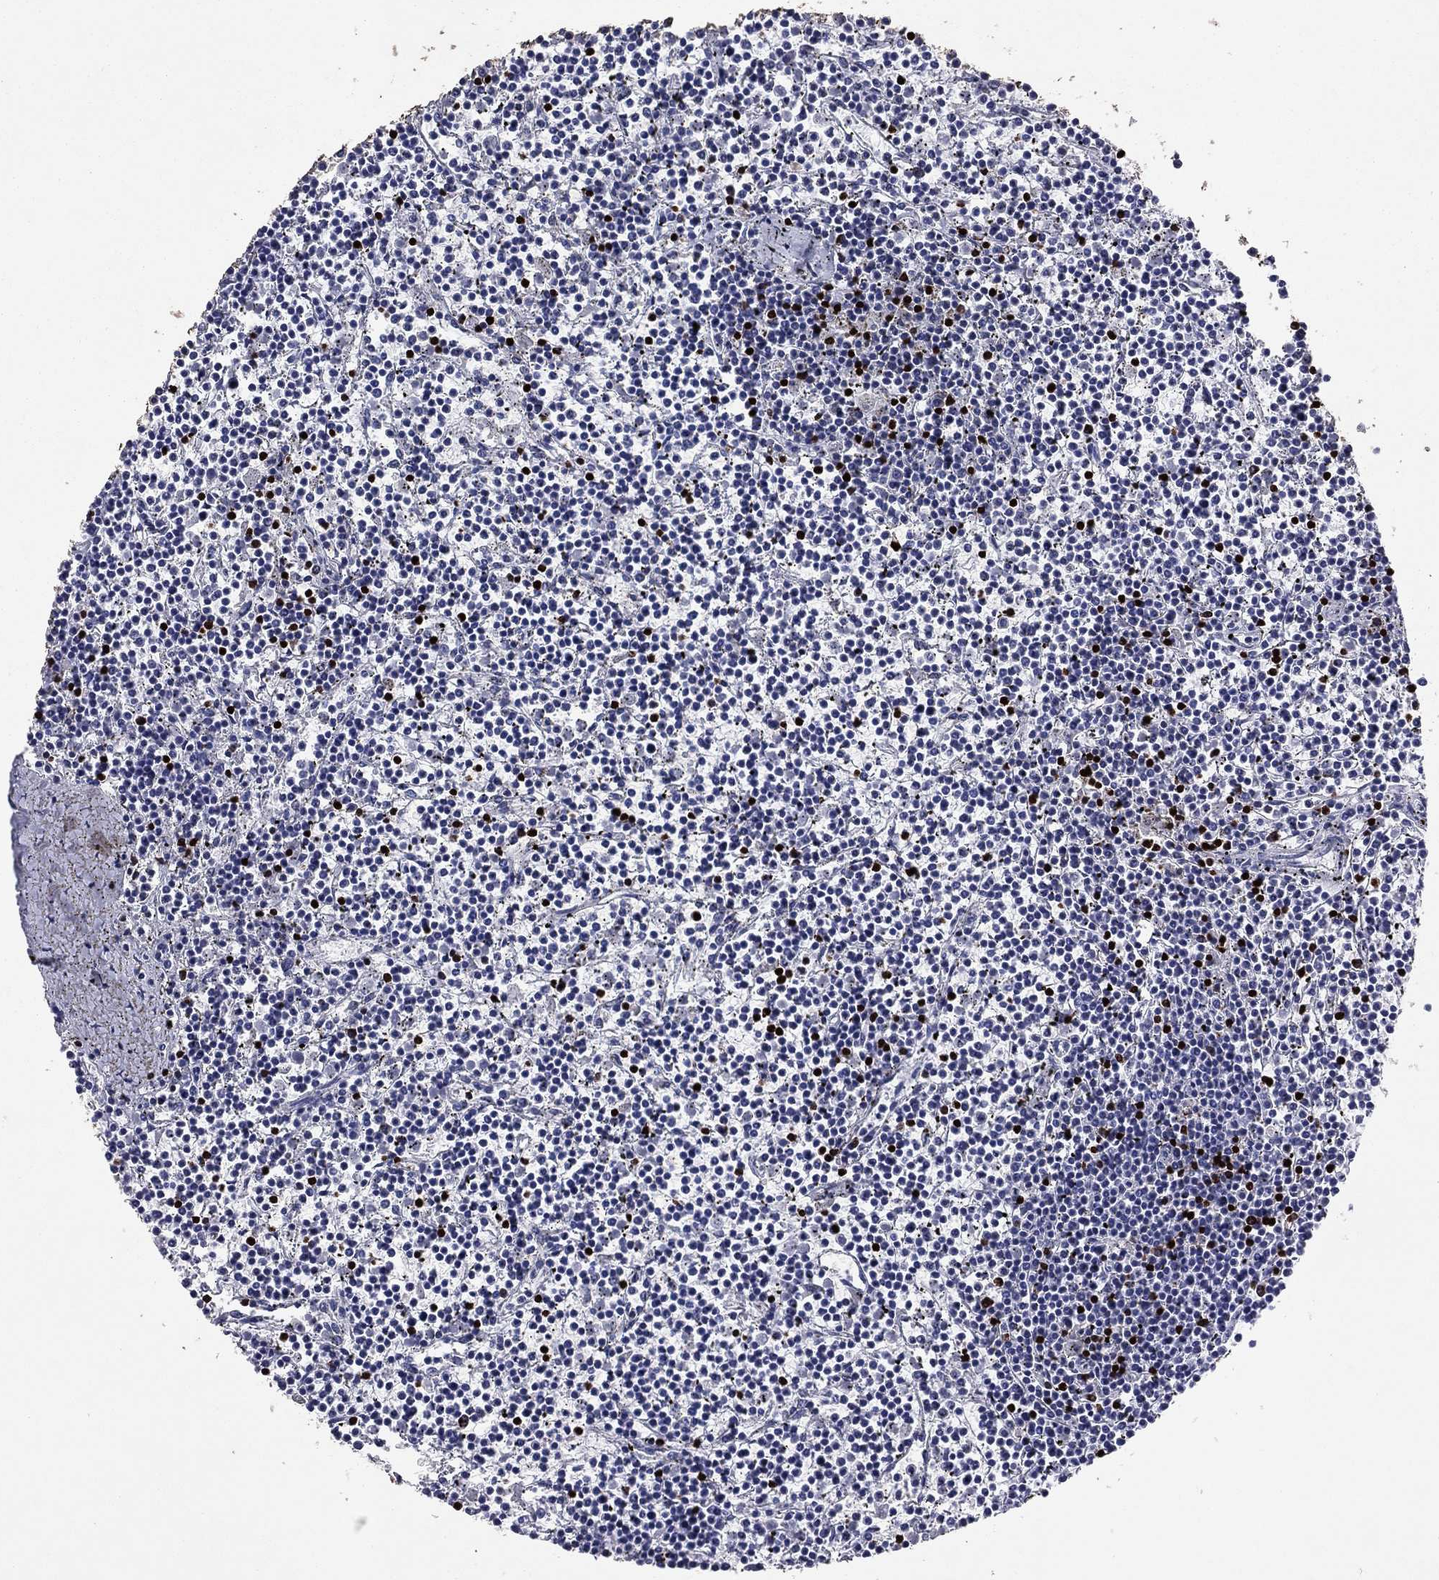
{"staining": {"intensity": "negative", "quantity": "none", "location": "none"}, "tissue": "lymphoma", "cell_type": "Tumor cells", "image_type": "cancer", "snomed": [{"axis": "morphology", "description": "Malignant lymphoma, non-Hodgkin's type, Low grade"}, {"axis": "topography", "description": "Spleen"}], "caption": "Immunohistochemistry (IHC) photomicrograph of lymphoma stained for a protein (brown), which reveals no positivity in tumor cells.", "gene": "GZMK", "patient": {"sex": "female", "age": 19}}